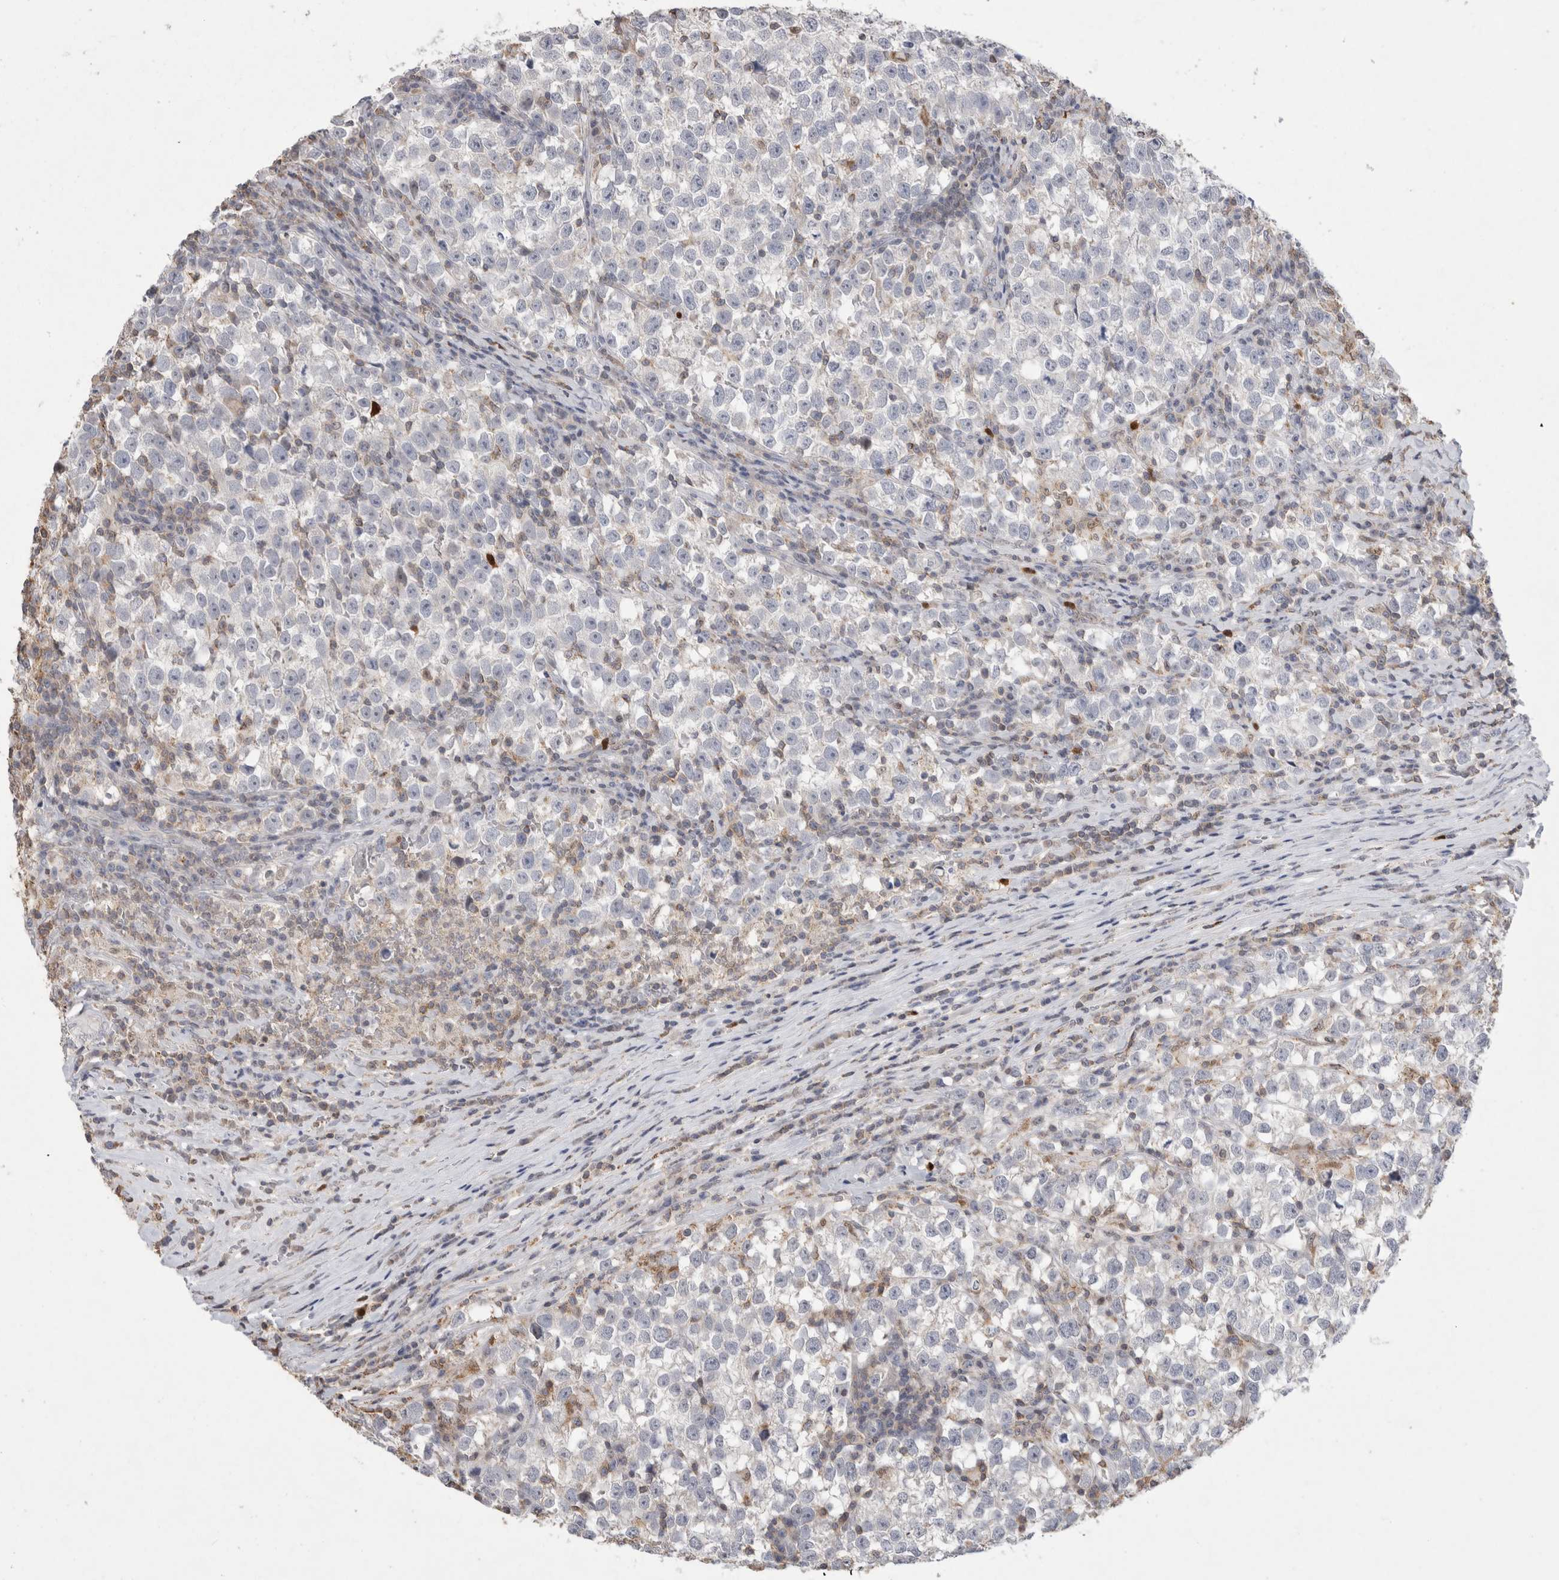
{"staining": {"intensity": "negative", "quantity": "none", "location": "none"}, "tissue": "testis cancer", "cell_type": "Tumor cells", "image_type": "cancer", "snomed": [{"axis": "morphology", "description": "Normal tissue, NOS"}, {"axis": "morphology", "description": "Seminoma, NOS"}, {"axis": "topography", "description": "Testis"}], "caption": "This is a photomicrograph of IHC staining of testis cancer (seminoma), which shows no staining in tumor cells.", "gene": "AGMAT", "patient": {"sex": "male", "age": 43}}